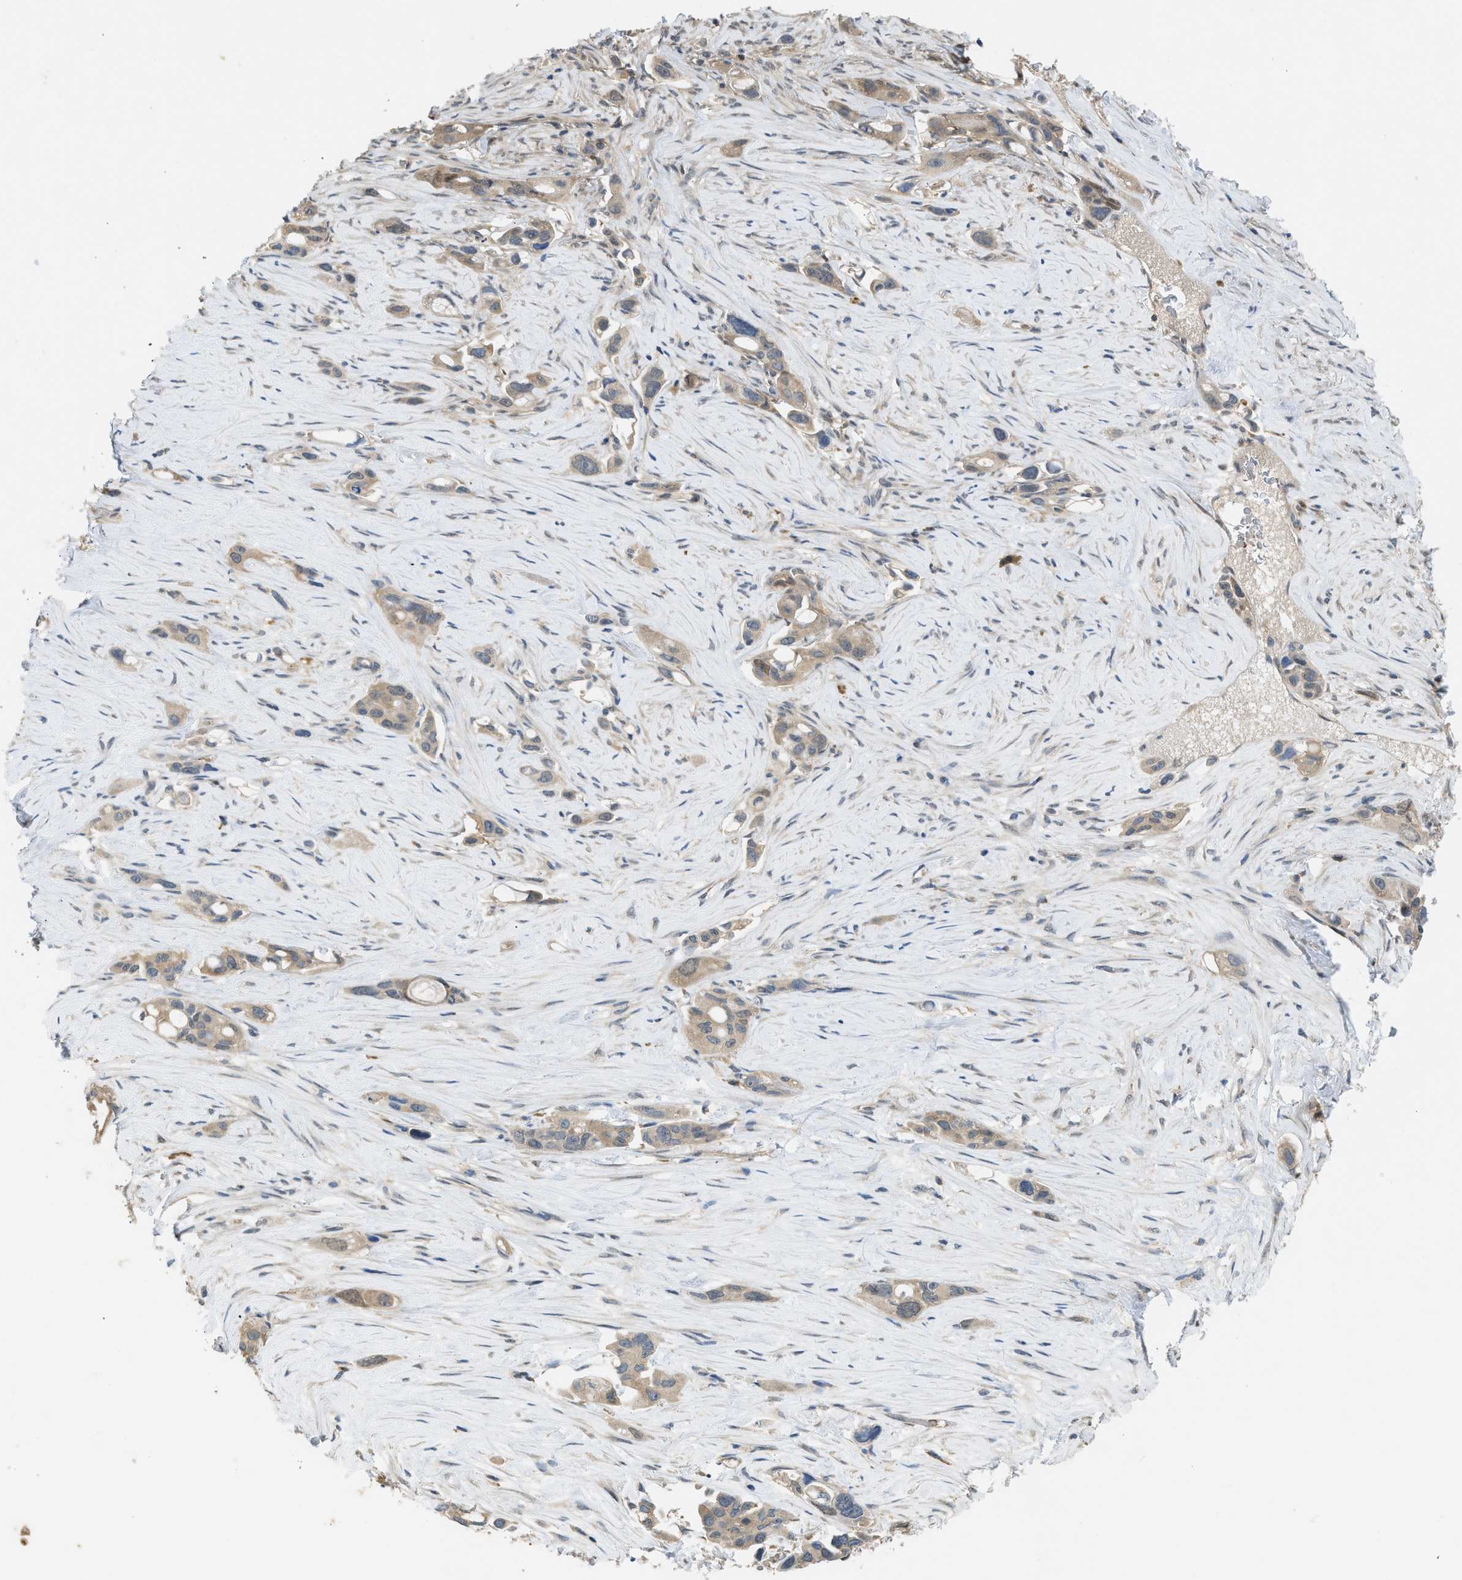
{"staining": {"intensity": "weak", "quantity": ">75%", "location": "cytoplasmic/membranous"}, "tissue": "pancreatic cancer", "cell_type": "Tumor cells", "image_type": "cancer", "snomed": [{"axis": "morphology", "description": "Adenocarcinoma, NOS"}, {"axis": "topography", "description": "Pancreas"}], "caption": "IHC histopathology image of human pancreatic cancer (adenocarcinoma) stained for a protein (brown), which demonstrates low levels of weak cytoplasmic/membranous expression in about >75% of tumor cells.", "gene": "MAPK7", "patient": {"sex": "male", "age": 53}}